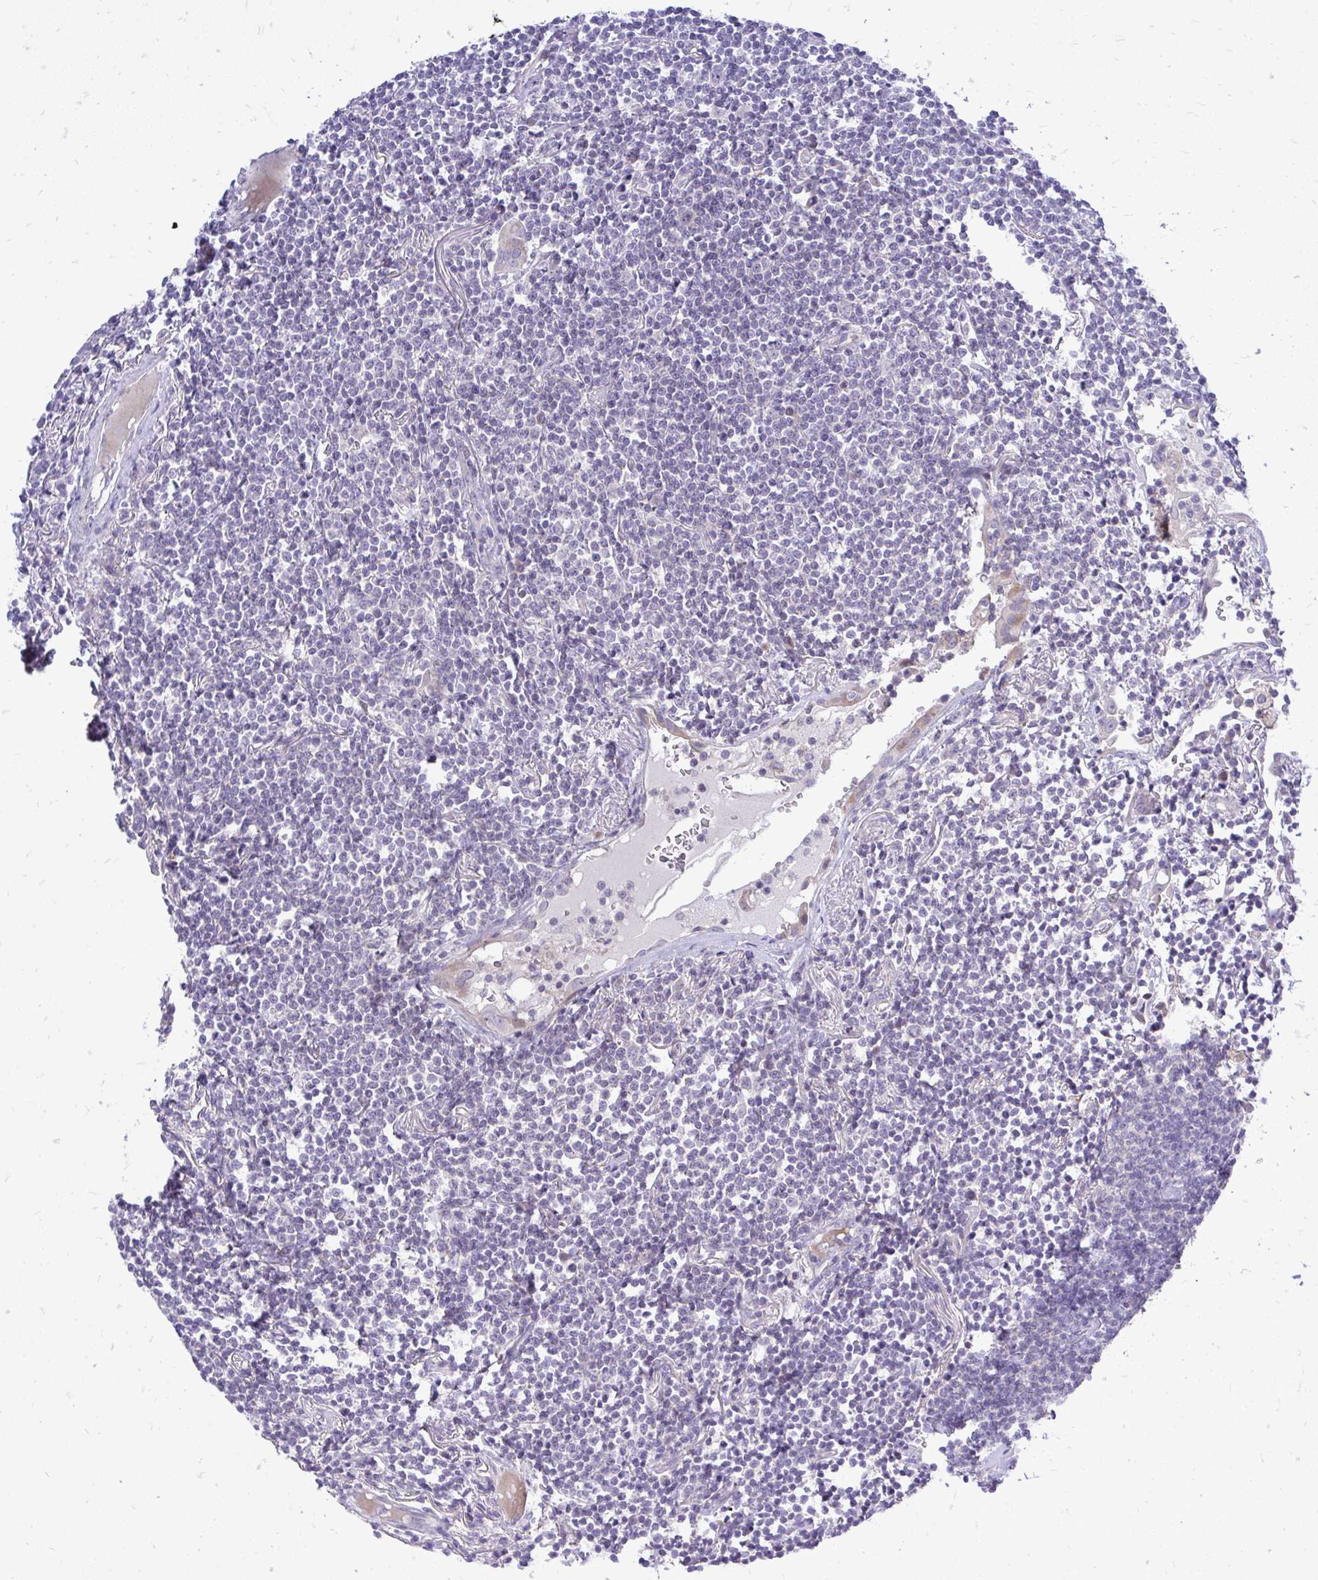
{"staining": {"intensity": "negative", "quantity": "none", "location": "none"}, "tissue": "lymphoma", "cell_type": "Tumor cells", "image_type": "cancer", "snomed": [{"axis": "morphology", "description": "Malignant lymphoma, non-Hodgkin's type, Low grade"}, {"axis": "topography", "description": "Lung"}], "caption": "This is a photomicrograph of immunohistochemistry staining of malignant lymphoma, non-Hodgkin's type (low-grade), which shows no staining in tumor cells.", "gene": "OR8D1", "patient": {"sex": "female", "age": 71}}